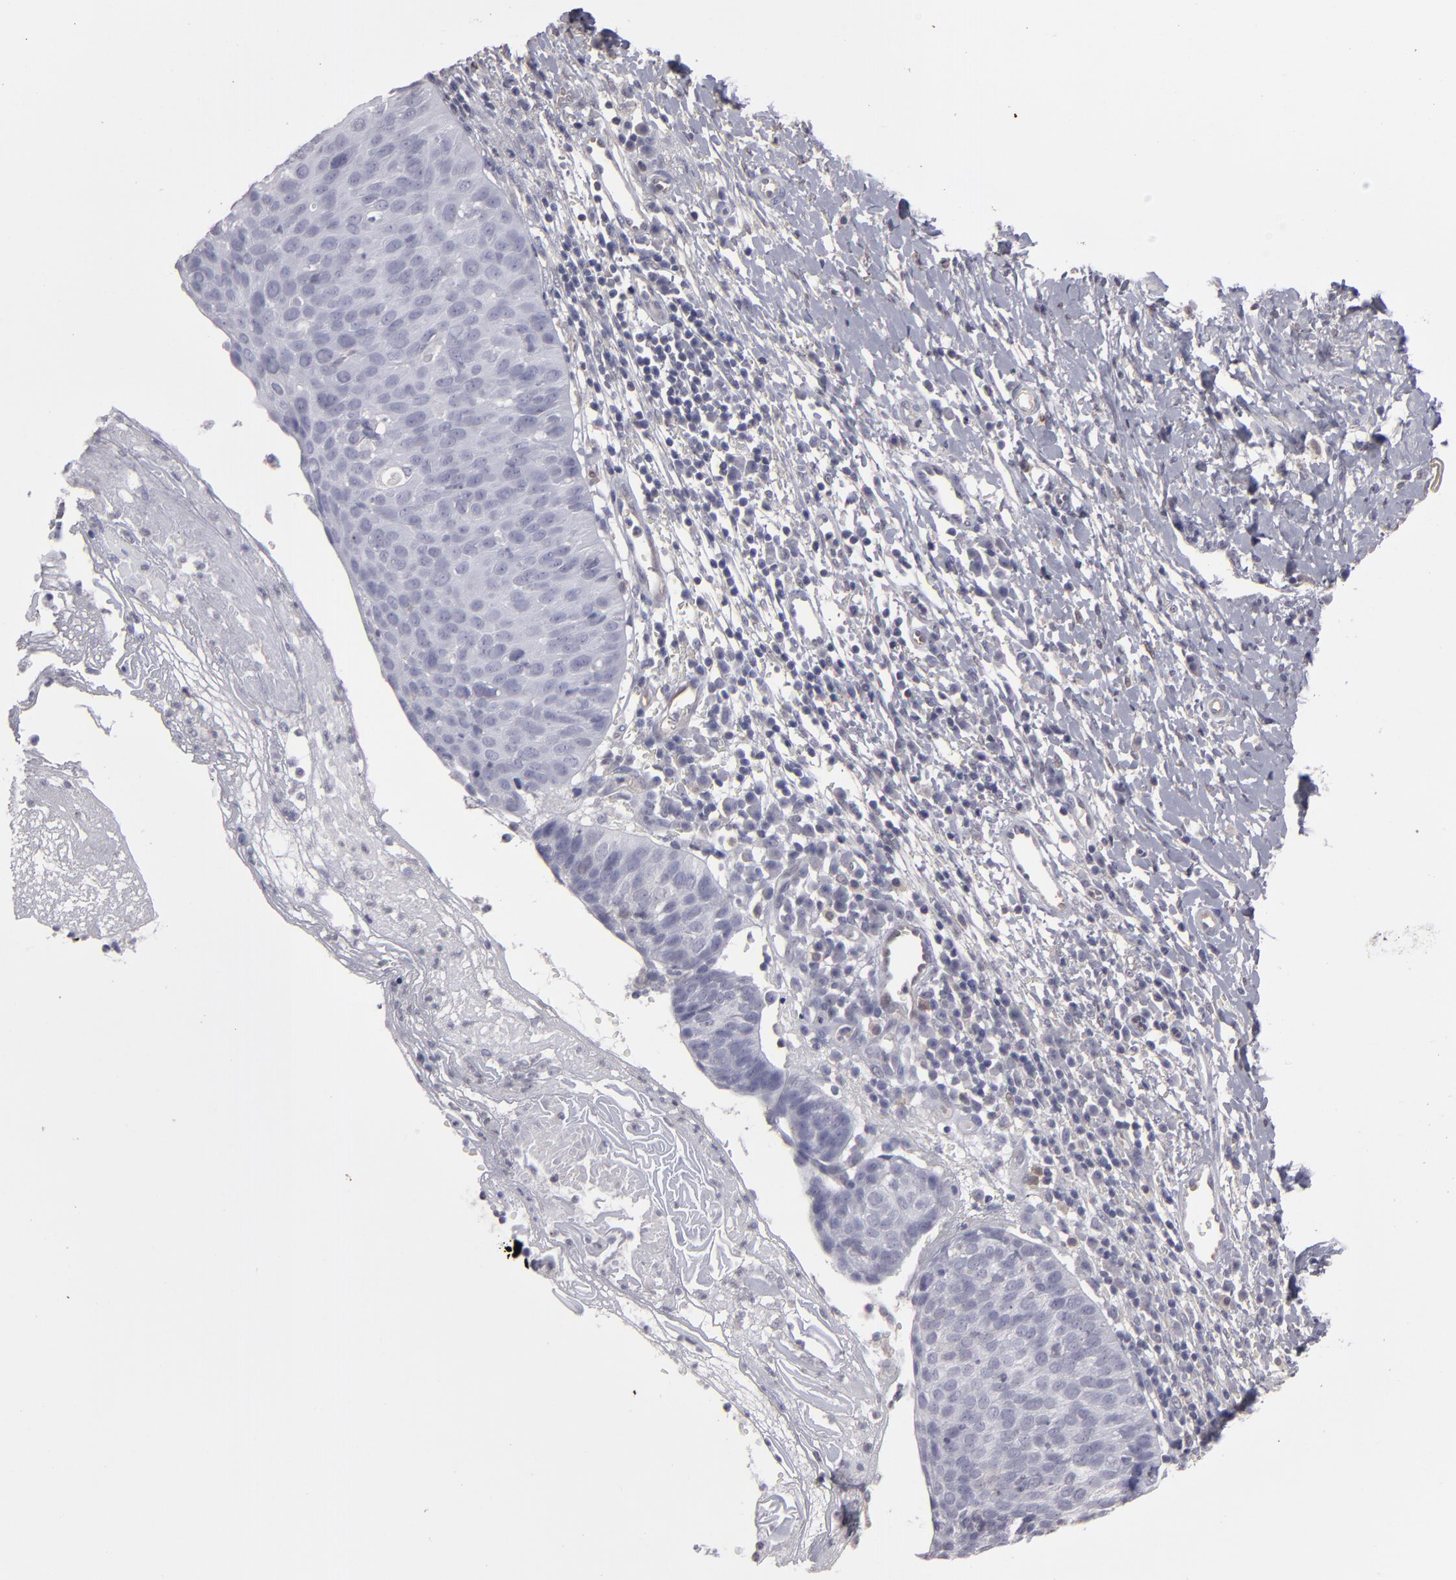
{"staining": {"intensity": "negative", "quantity": "none", "location": "none"}, "tissue": "cervical cancer", "cell_type": "Tumor cells", "image_type": "cancer", "snomed": [{"axis": "morphology", "description": "Normal tissue, NOS"}, {"axis": "morphology", "description": "Squamous cell carcinoma, NOS"}, {"axis": "topography", "description": "Cervix"}], "caption": "DAB immunohistochemical staining of human cervical squamous cell carcinoma displays no significant positivity in tumor cells.", "gene": "SEMA3G", "patient": {"sex": "female", "age": 39}}